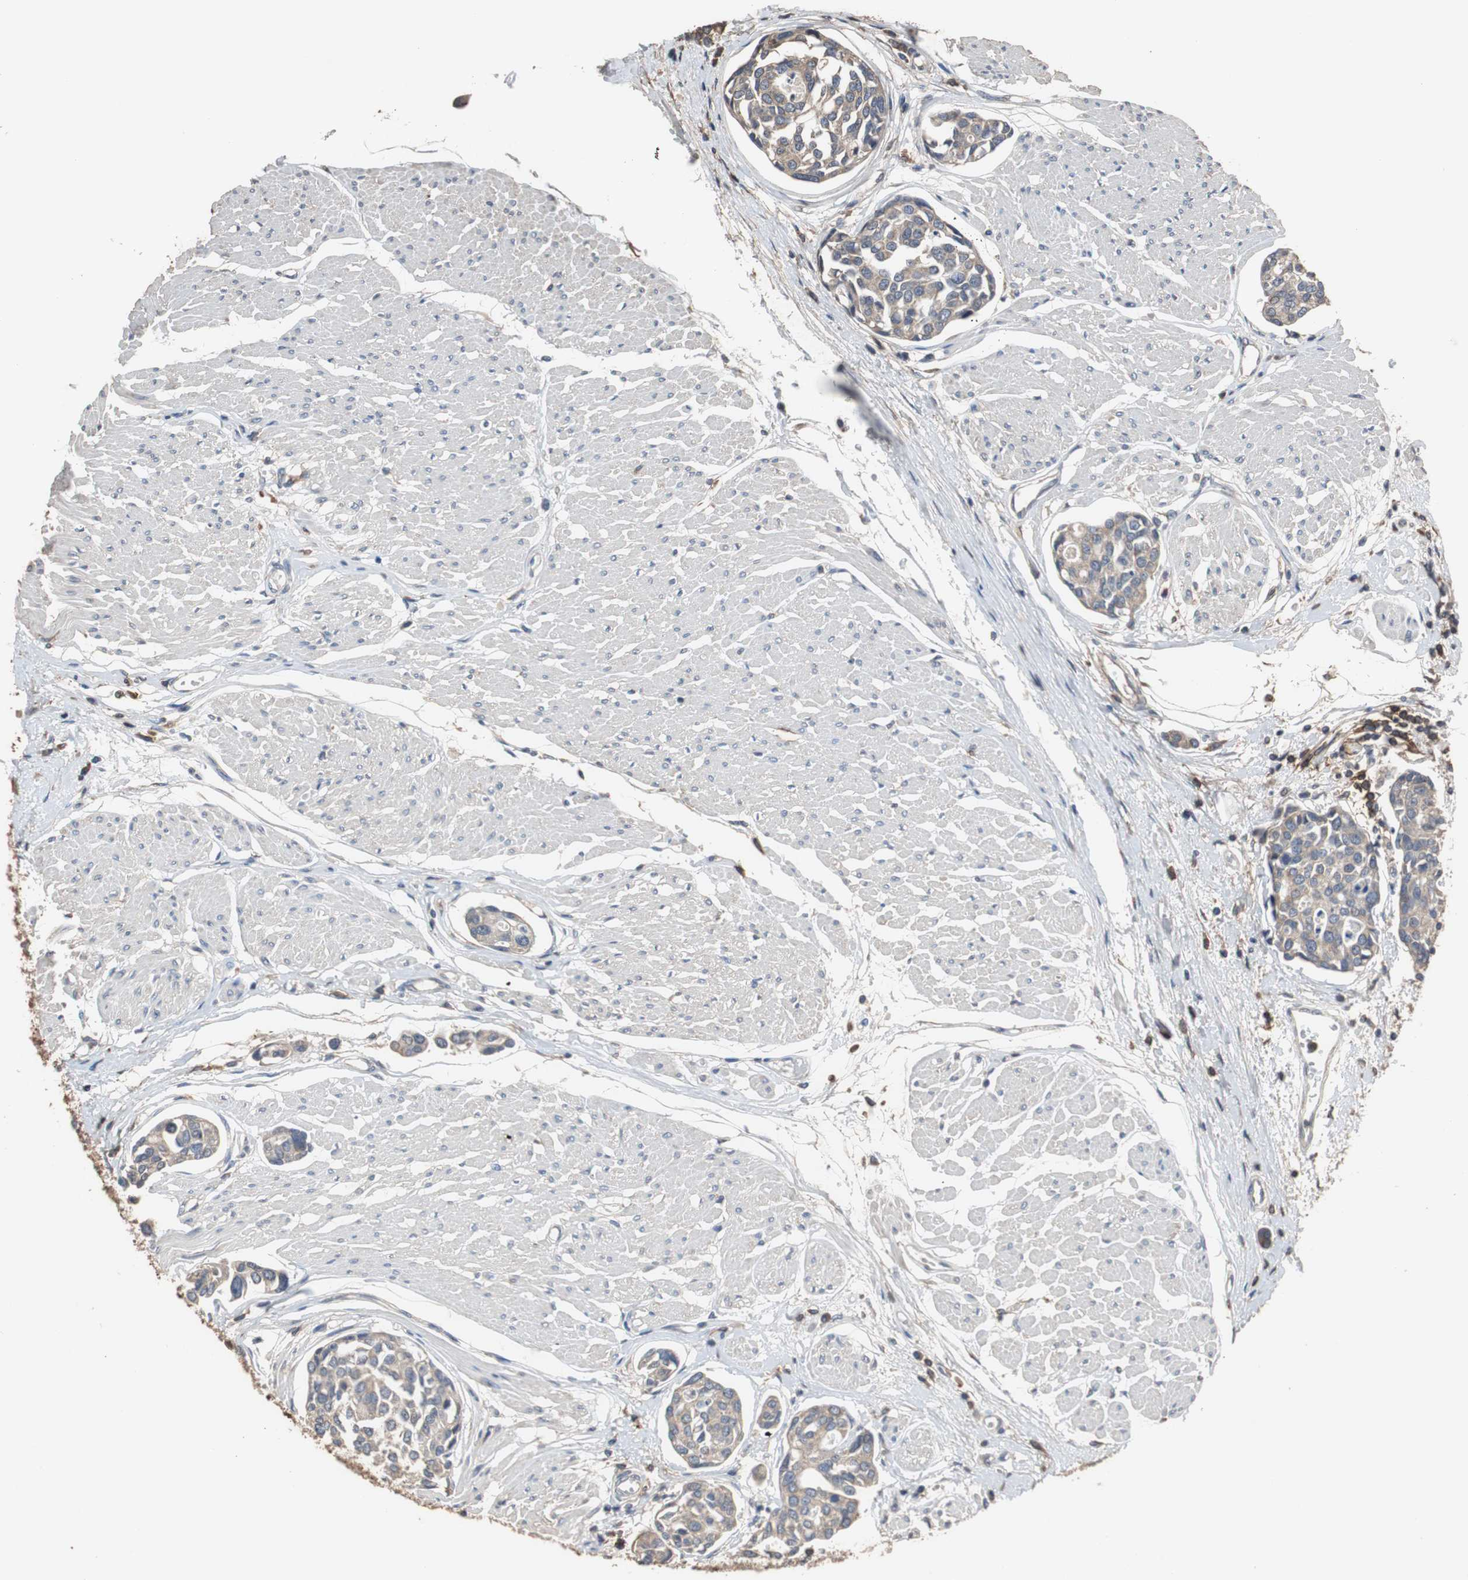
{"staining": {"intensity": "weak", "quantity": ">75%", "location": "cytoplasmic/membranous"}, "tissue": "urothelial cancer", "cell_type": "Tumor cells", "image_type": "cancer", "snomed": [{"axis": "morphology", "description": "Urothelial carcinoma, High grade"}, {"axis": "topography", "description": "Urinary bladder"}], "caption": "IHC photomicrograph of neoplastic tissue: urothelial cancer stained using IHC exhibits low levels of weak protein expression localized specifically in the cytoplasmic/membranous of tumor cells, appearing as a cytoplasmic/membranous brown color.", "gene": "SCIMP", "patient": {"sex": "male", "age": 78}}